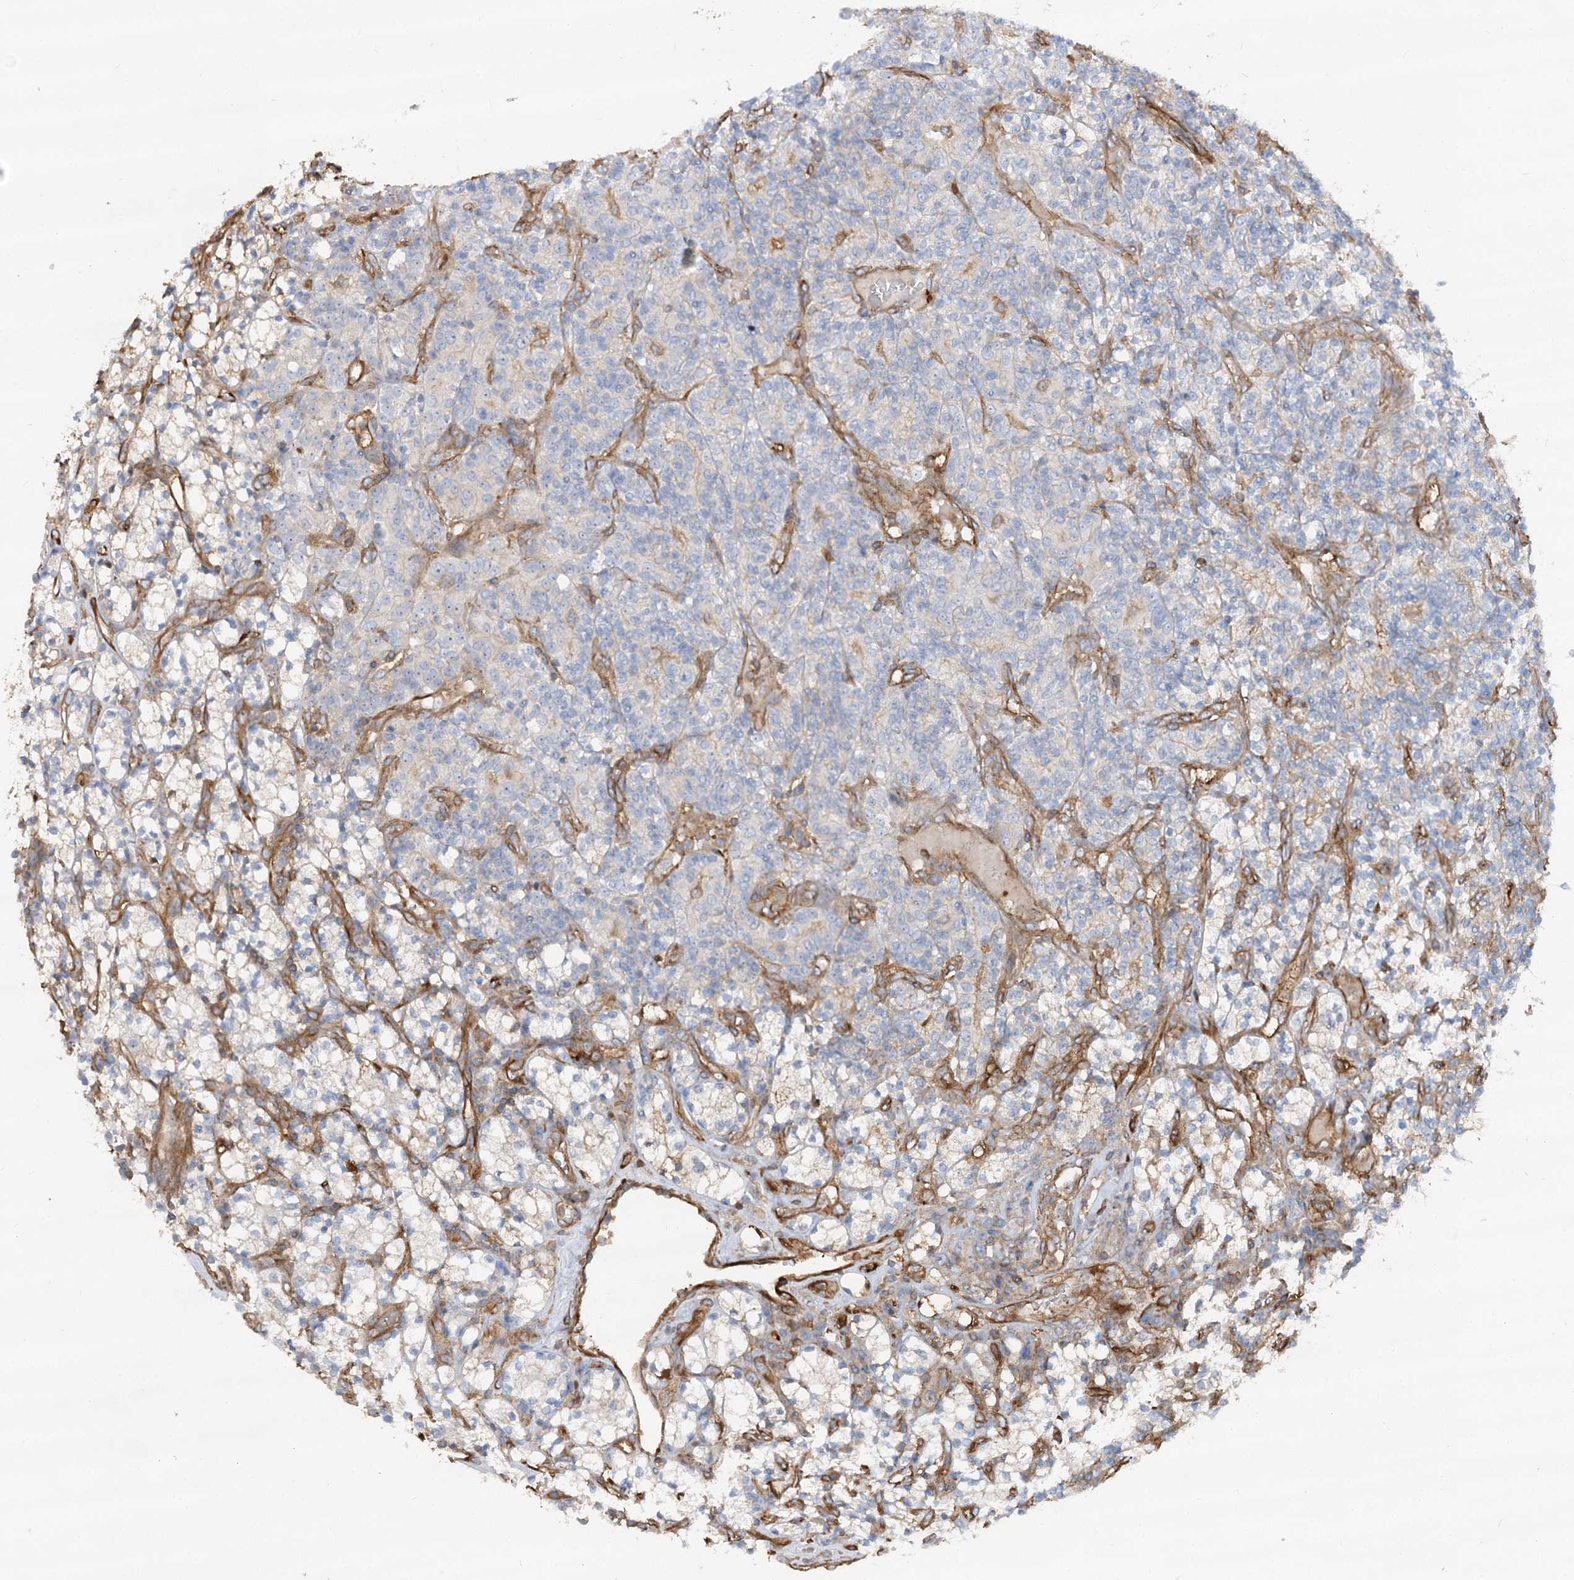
{"staining": {"intensity": "negative", "quantity": "none", "location": "none"}, "tissue": "renal cancer", "cell_type": "Tumor cells", "image_type": "cancer", "snomed": [{"axis": "morphology", "description": "Adenocarcinoma, NOS"}, {"axis": "topography", "description": "Kidney"}], "caption": "Immunohistochemistry of renal cancer (adenocarcinoma) demonstrates no positivity in tumor cells. (Immunohistochemistry, brightfield microscopy, high magnification).", "gene": "WDR36", "patient": {"sex": "male", "age": 77}}